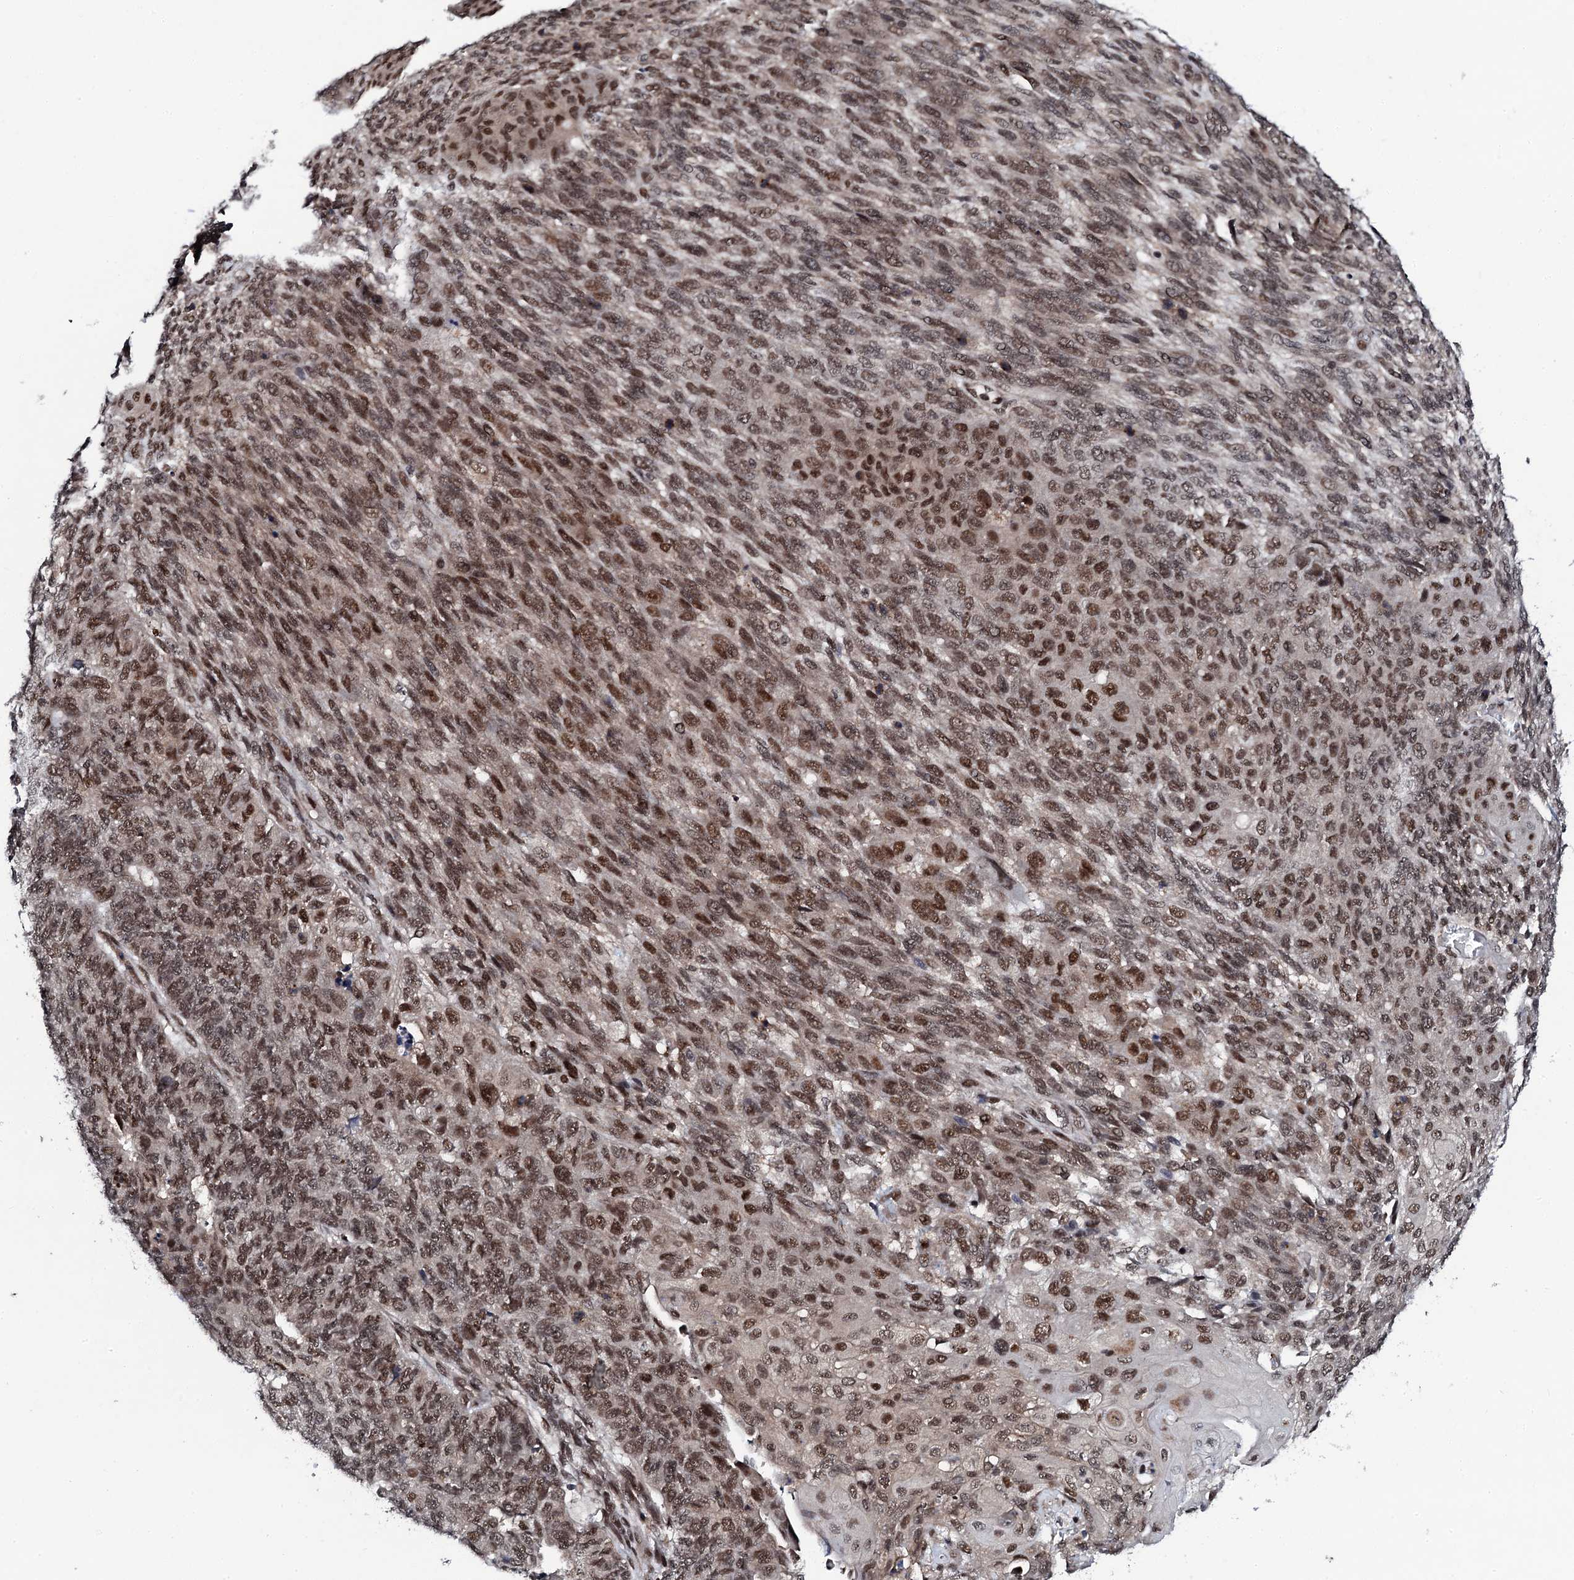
{"staining": {"intensity": "strong", "quantity": ">75%", "location": "nuclear"}, "tissue": "endometrial cancer", "cell_type": "Tumor cells", "image_type": "cancer", "snomed": [{"axis": "morphology", "description": "Adenocarcinoma, NOS"}, {"axis": "topography", "description": "Endometrium"}], "caption": "A brown stain highlights strong nuclear positivity of a protein in endometrial adenocarcinoma tumor cells. Immunohistochemistry stains the protein of interest in brown and the nuclei are stained blue.", "gene": "CSTF3", "patient": {"sex": "female", "age": 32}}